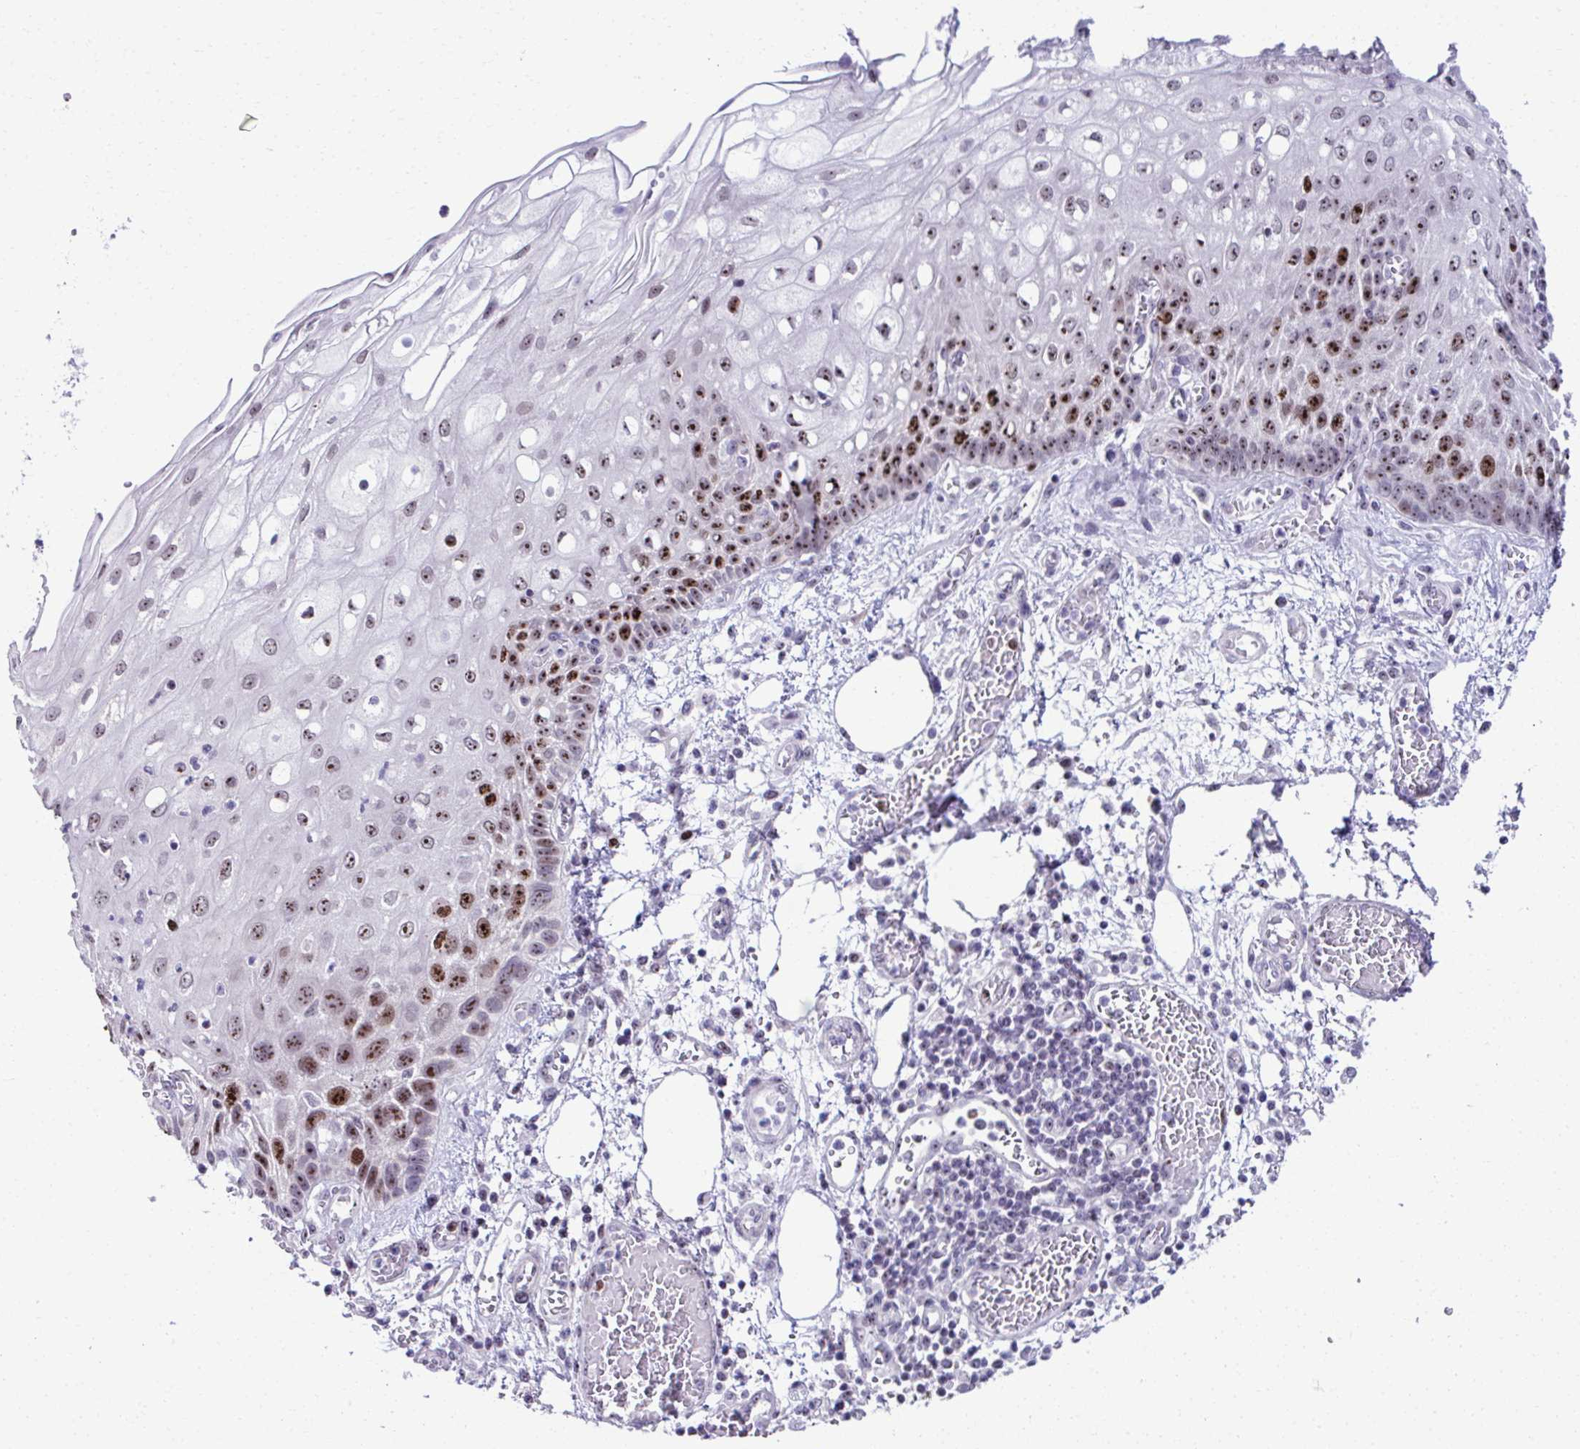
{"staining": {"intensity": "strong", "quantity": ">75%", "location": "nuclear"}, "tissue": "esophagus", "cell_type": "Squamous epithelial cells", "image_type": "normal", "snomed": [{"axis": "morphology", "description": "Normal tissue, NOS"}, {"axis": "morphology", "description": "Adenocarcinoma, NOS"}, {"axis": "topography", "description": "Esophagus"}], "caption": "A histopathology image showing strong nuclear expression in about >75% of squamous epithelial cells in benign esophagus, as visualized by brown immunohistochemical staining.", "gene": "CEP72", "patient": {"sex": "male", "age": 81}}